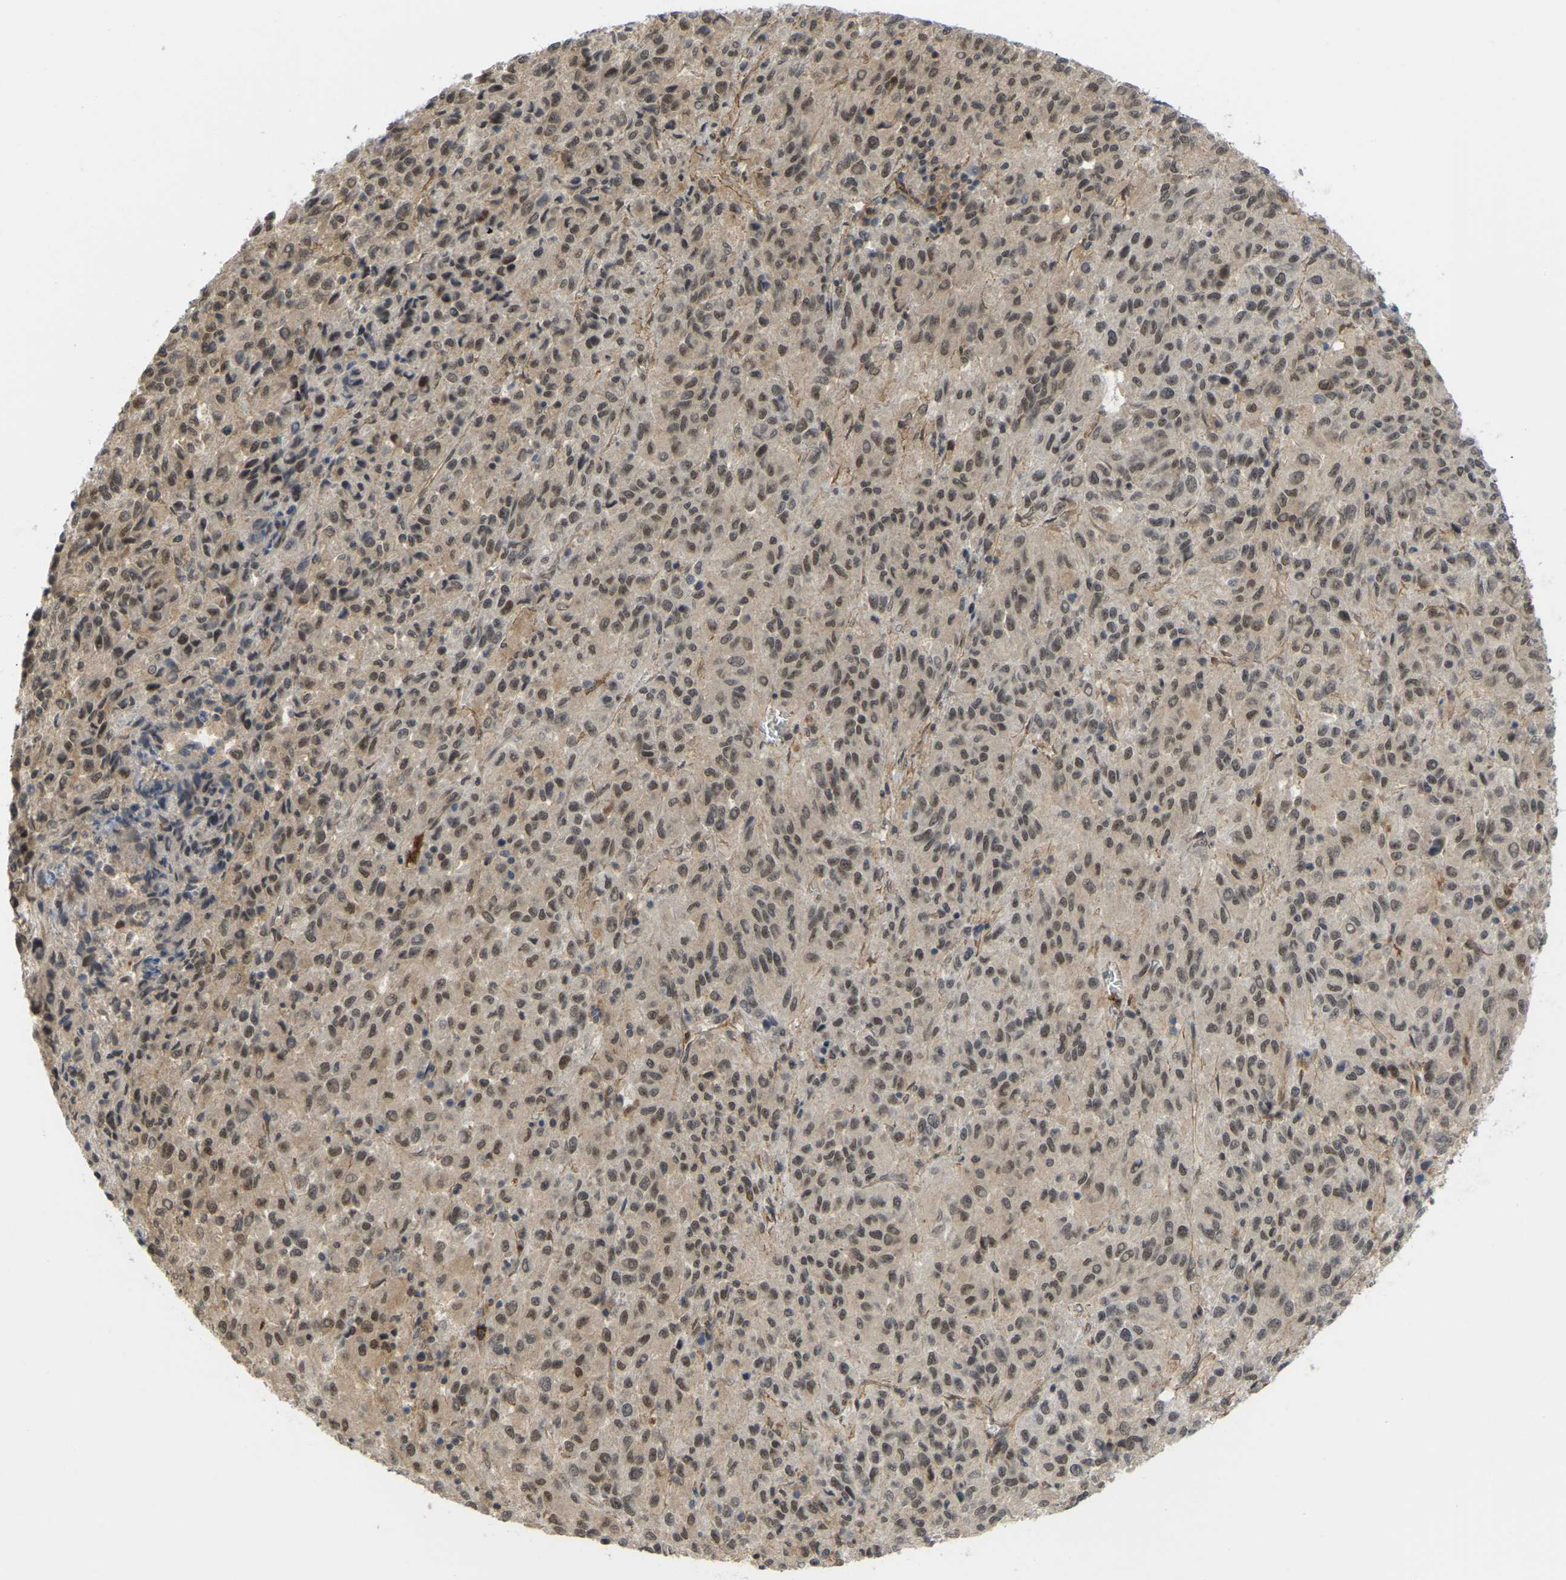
{"staining": {"intensity": "moderate", "quantity": ">75%", "location": "nuclear"}, "tissue": "melanoma", "cell_type": "Tumor cells", "image_type": "cancer", "snomed": [{"axis": "morphology", "description": "Malignant melanoma, Metastatic site"}, {"axis": "topography", "description": "Lung"}], "caption": "There is medium levels of moderate nuclear expression in tumor cells of melanoma, as demonstrated by immunohistochemical staining (brown color).", "gene": "SERPINB5", "patient": {"sex": "male", "age": 64}}